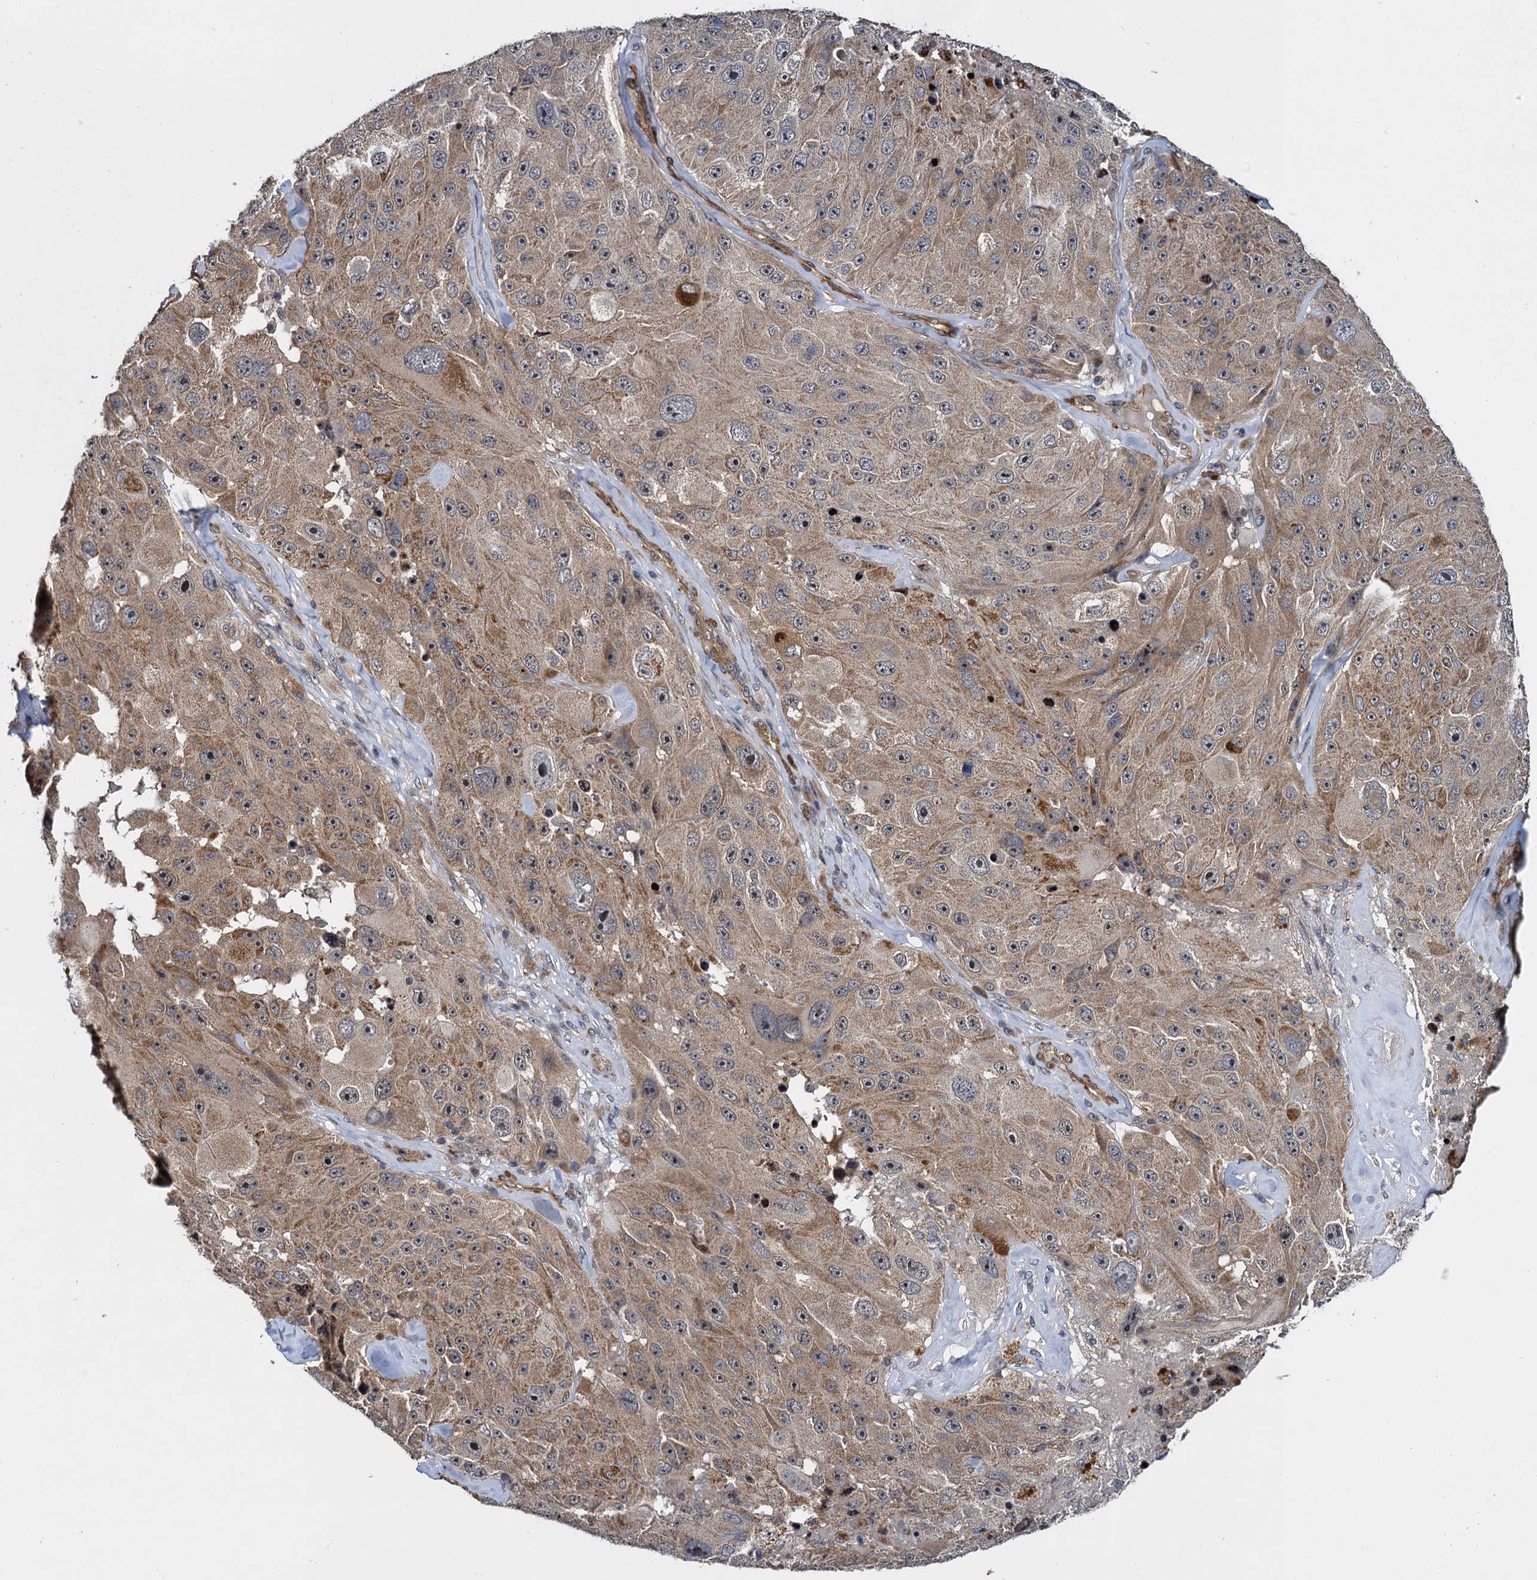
{"staining": {"intensity": "moderate", "quantity": ">75%", "location": "cytoplasmic/membranous"}, "tissue": "melanoma", "cell_type": "Tumor cells", "image_type": "cancer", "snomed": [{"axis": "morphology", "description": "Malignant melanoma, Metastatic site"}, {"axis": "topography", "description": "Lymph node"}], "caption": "Melanoma was stained to show a protein in brown. There is medium levels of moderate cytoplasmic/membranous staining in about >75% of tumor cells. The staining was performed using DAB, with brown indicating positive protein expression. Nuclei are stained blue with hematoxylin.", "gene": "ARHGAP42", "patient": {"sex": "male", "age": 62}}